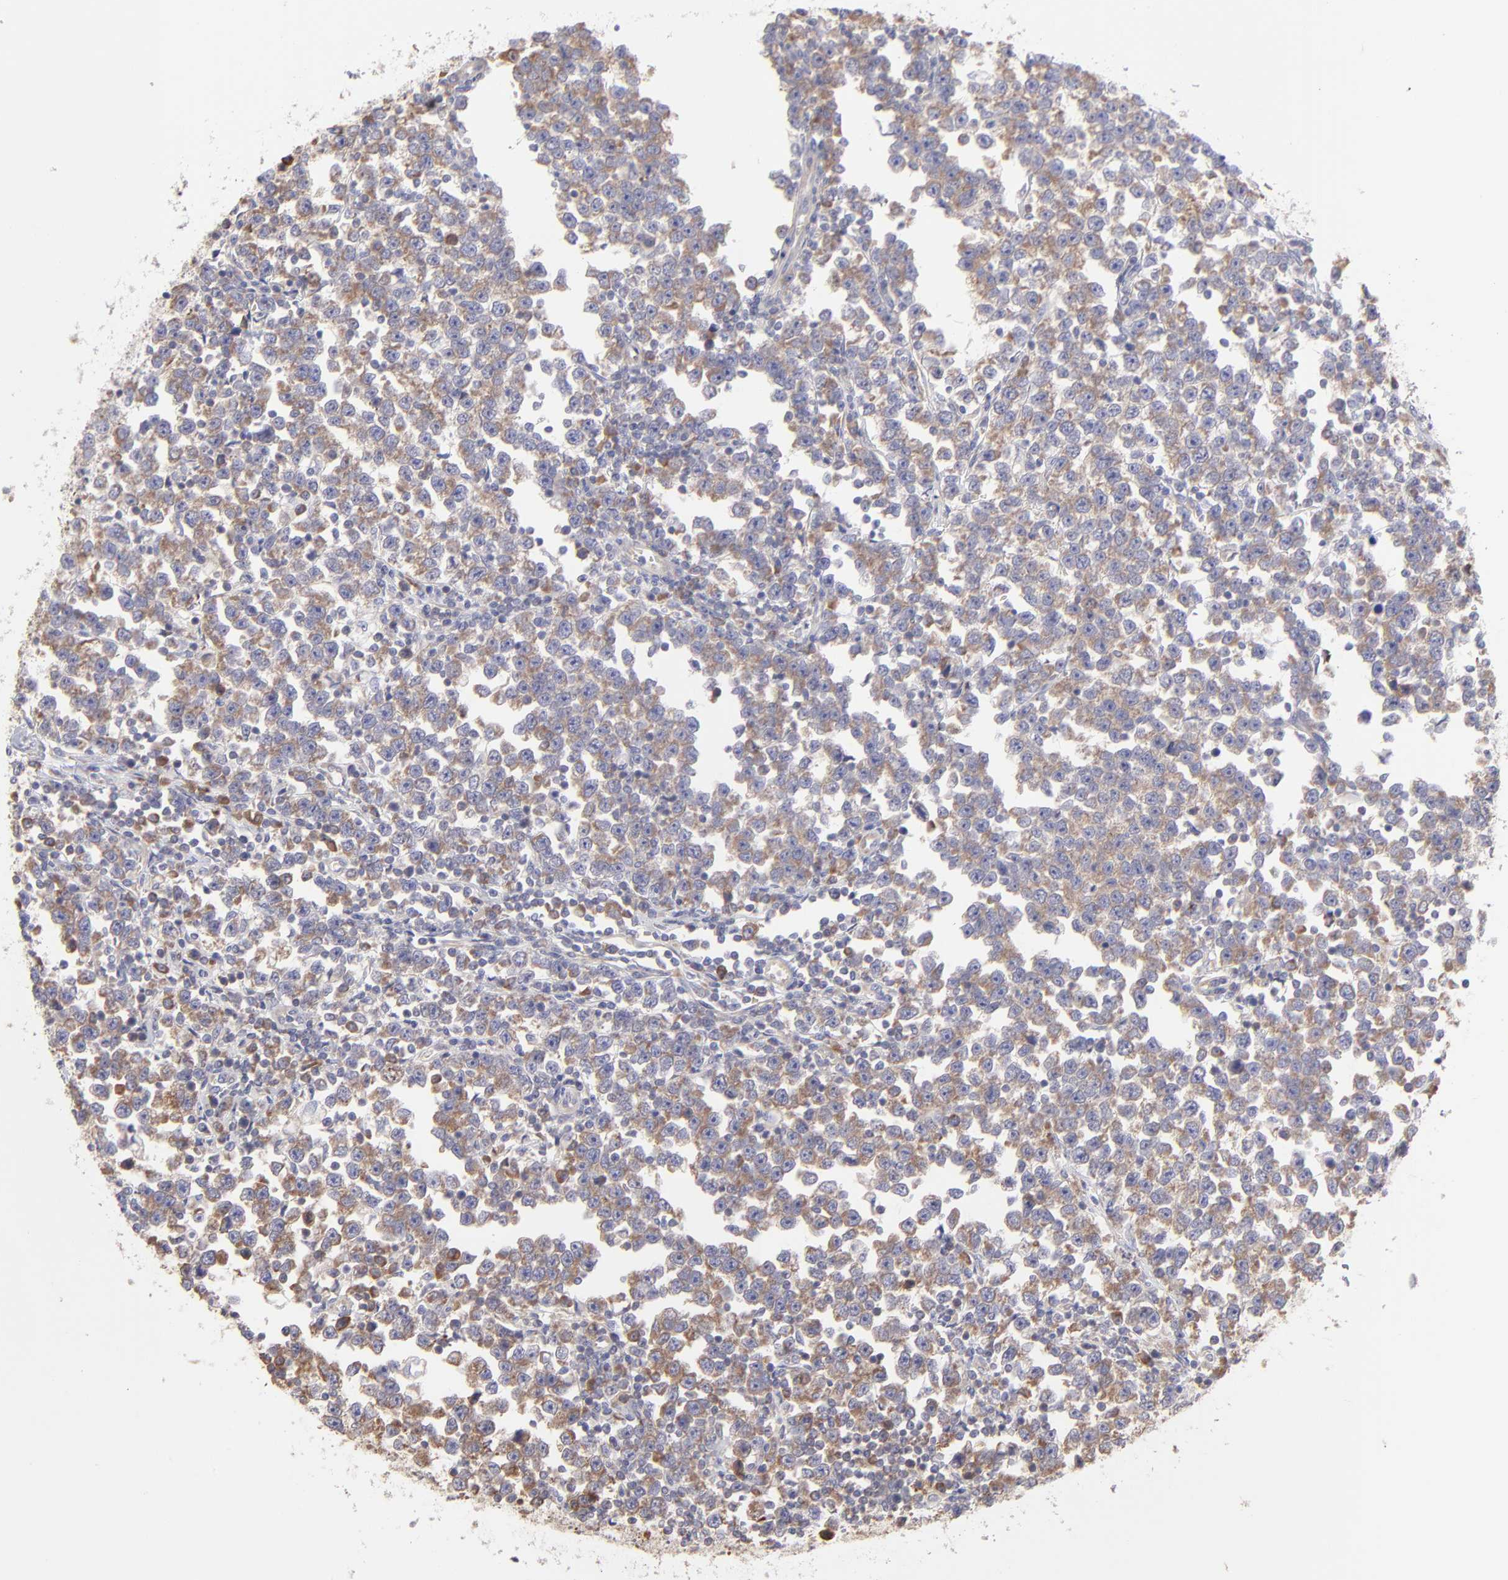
{"staining": {"intensity": "moderate", "quantity": "25%-75%", "location": "cytoplasmic/membranous"}, "tissue": "testis cancer", "cell_type": "Tumor cells", "image_type": "cancer", "snomed": [{"axis": "morphology", "description": "Seminoma, NOS"}, {"axis": "topography", "description": "Testis"}], "caption": "Moderate cytoplasmic/membranous protein positivity is present in about 25%-75% of tumor cells in testis seminoma. (IHC, brightfield microscopy, high magnification).", "gene": "RPLP0", "patient": {"sex": "male", "age": 43}}